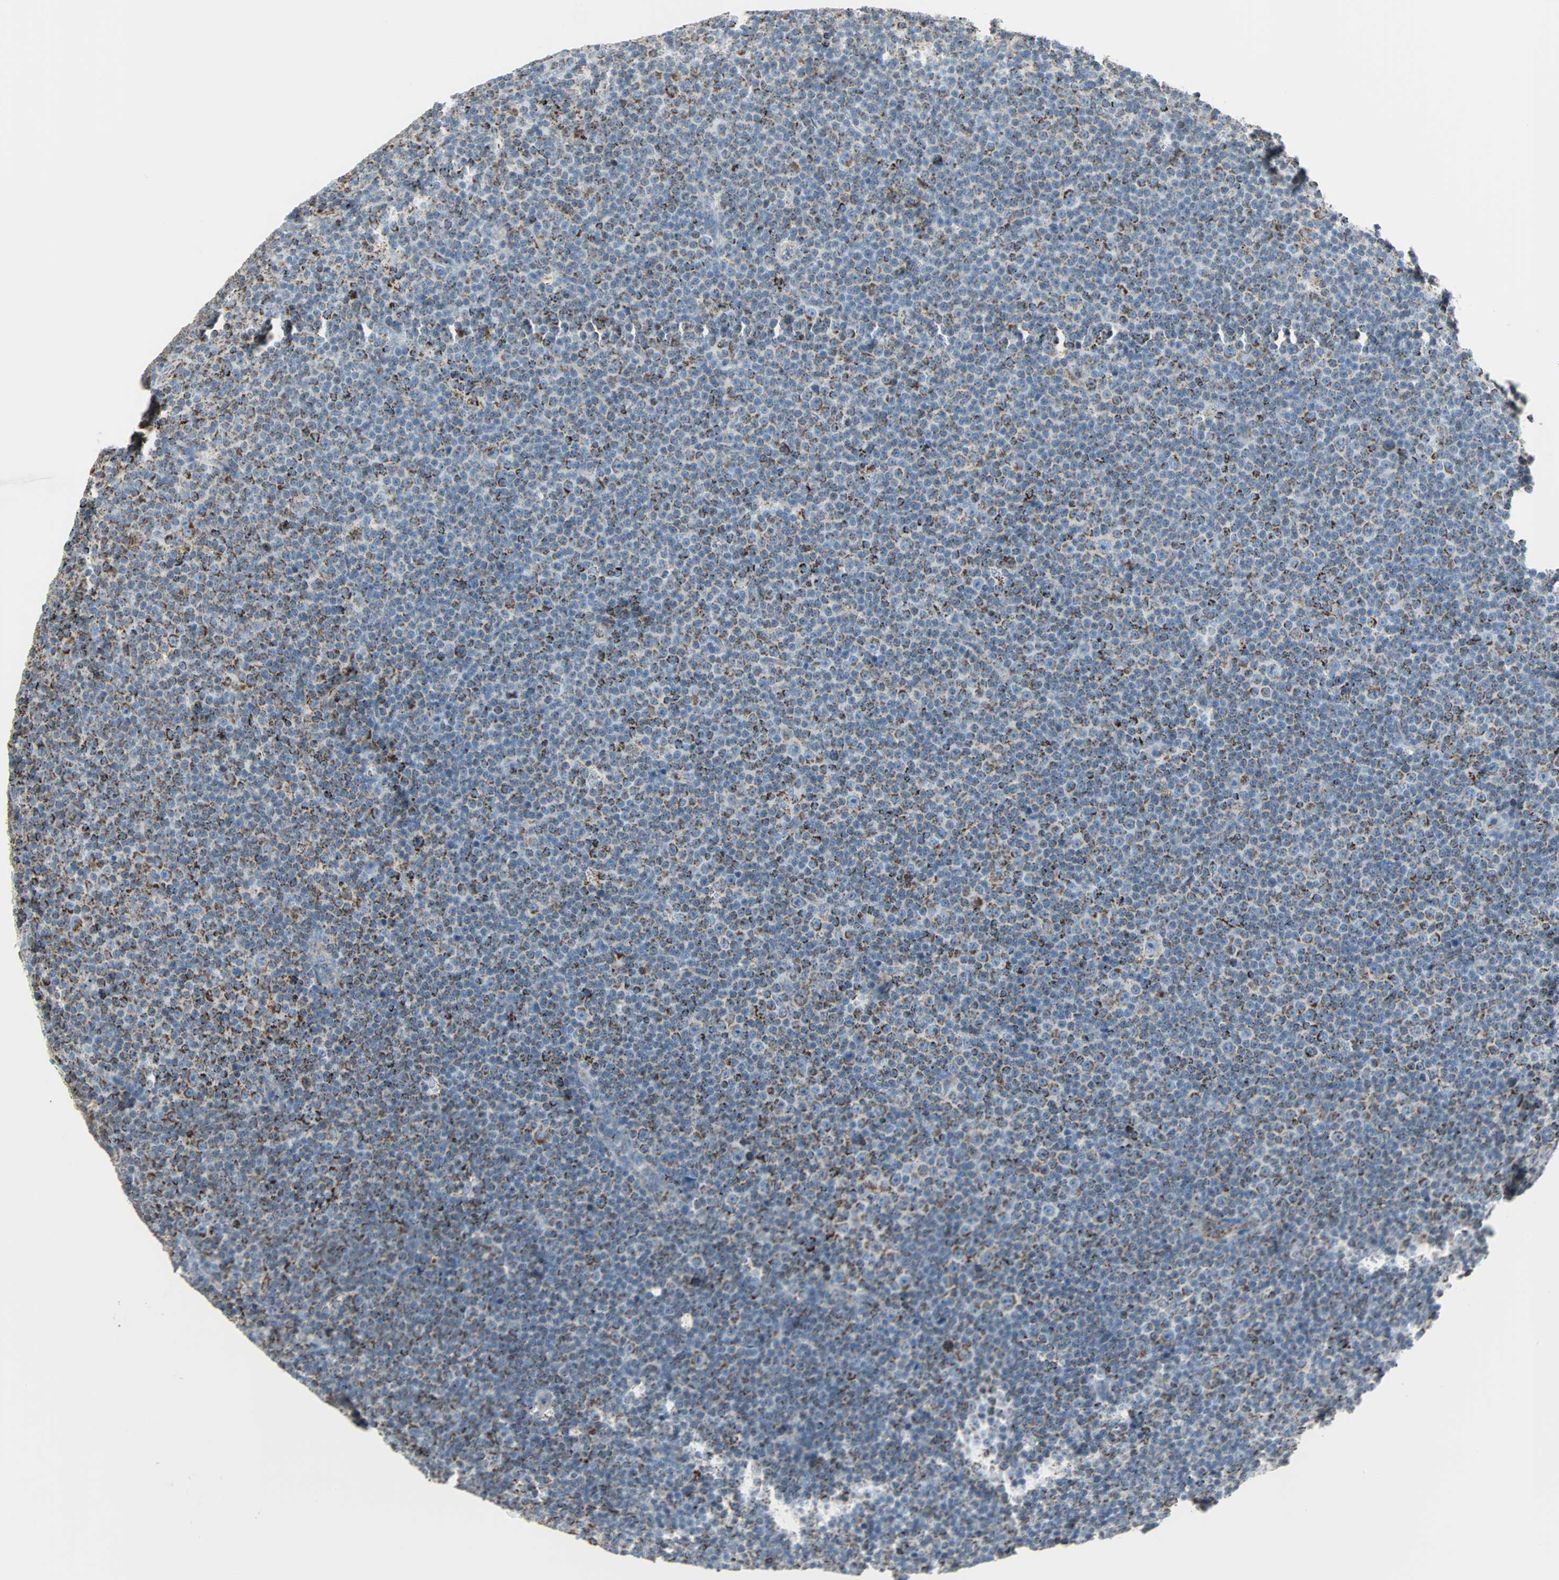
{"staining": {"intensity": "moderate", "quantity": "25%-75%", "location": "cytoplasmic/membranous"}, "tissue": "lymphoma", "cell_type": "Tumor cells", "image_type": "cancer", "snomed": [{"axis": "morphology", "description": "Malignant lymphoma, non-Hodgkin's type, Low grade"}, {"axis": "topography", "description": "Lymph node"}], "caption": "The immunohistochemical stain labels moderate cytoplasmic/membranous expression in tumor cells of lymphoma tissue.", "gene": "IDH2", "patient": {"sex": "female", "age": 67}}